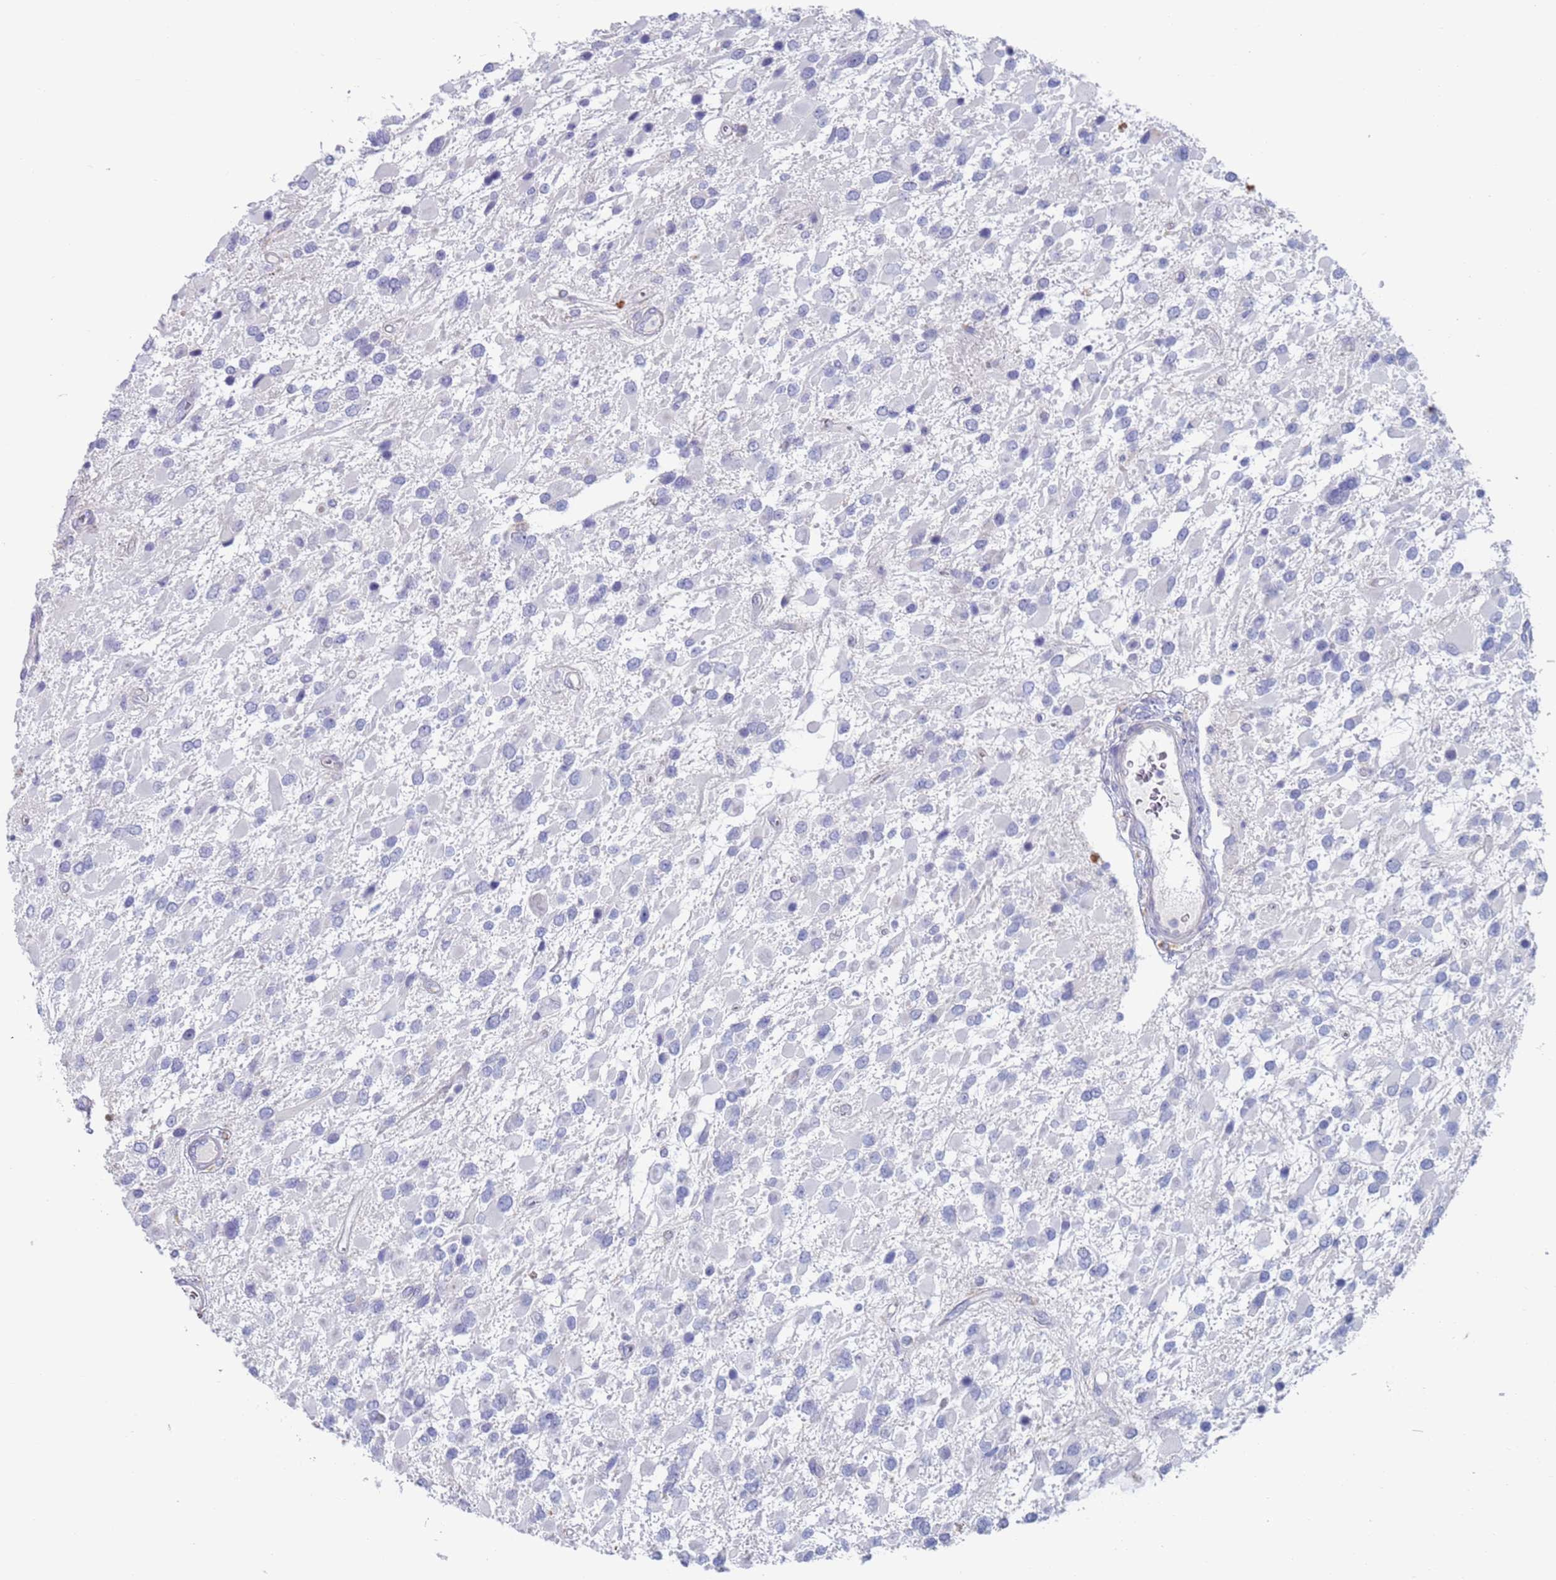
{"staining": {"intensity": "negative", "quantity": "none", "location": "none"}, "tissue": "glioma", "cell_type": "Tumor cells", "image_type": "cancer", "snomed": [{"axis": "morphology", "description": "Glioma, malignant, High grade"}, {"axis": "topography", "description": "Brain"}], "caption": "Tumor cells show no significant staining in glioma.", "gene": "FUCA1", "patient": {"sex": "male", "age": 53}}